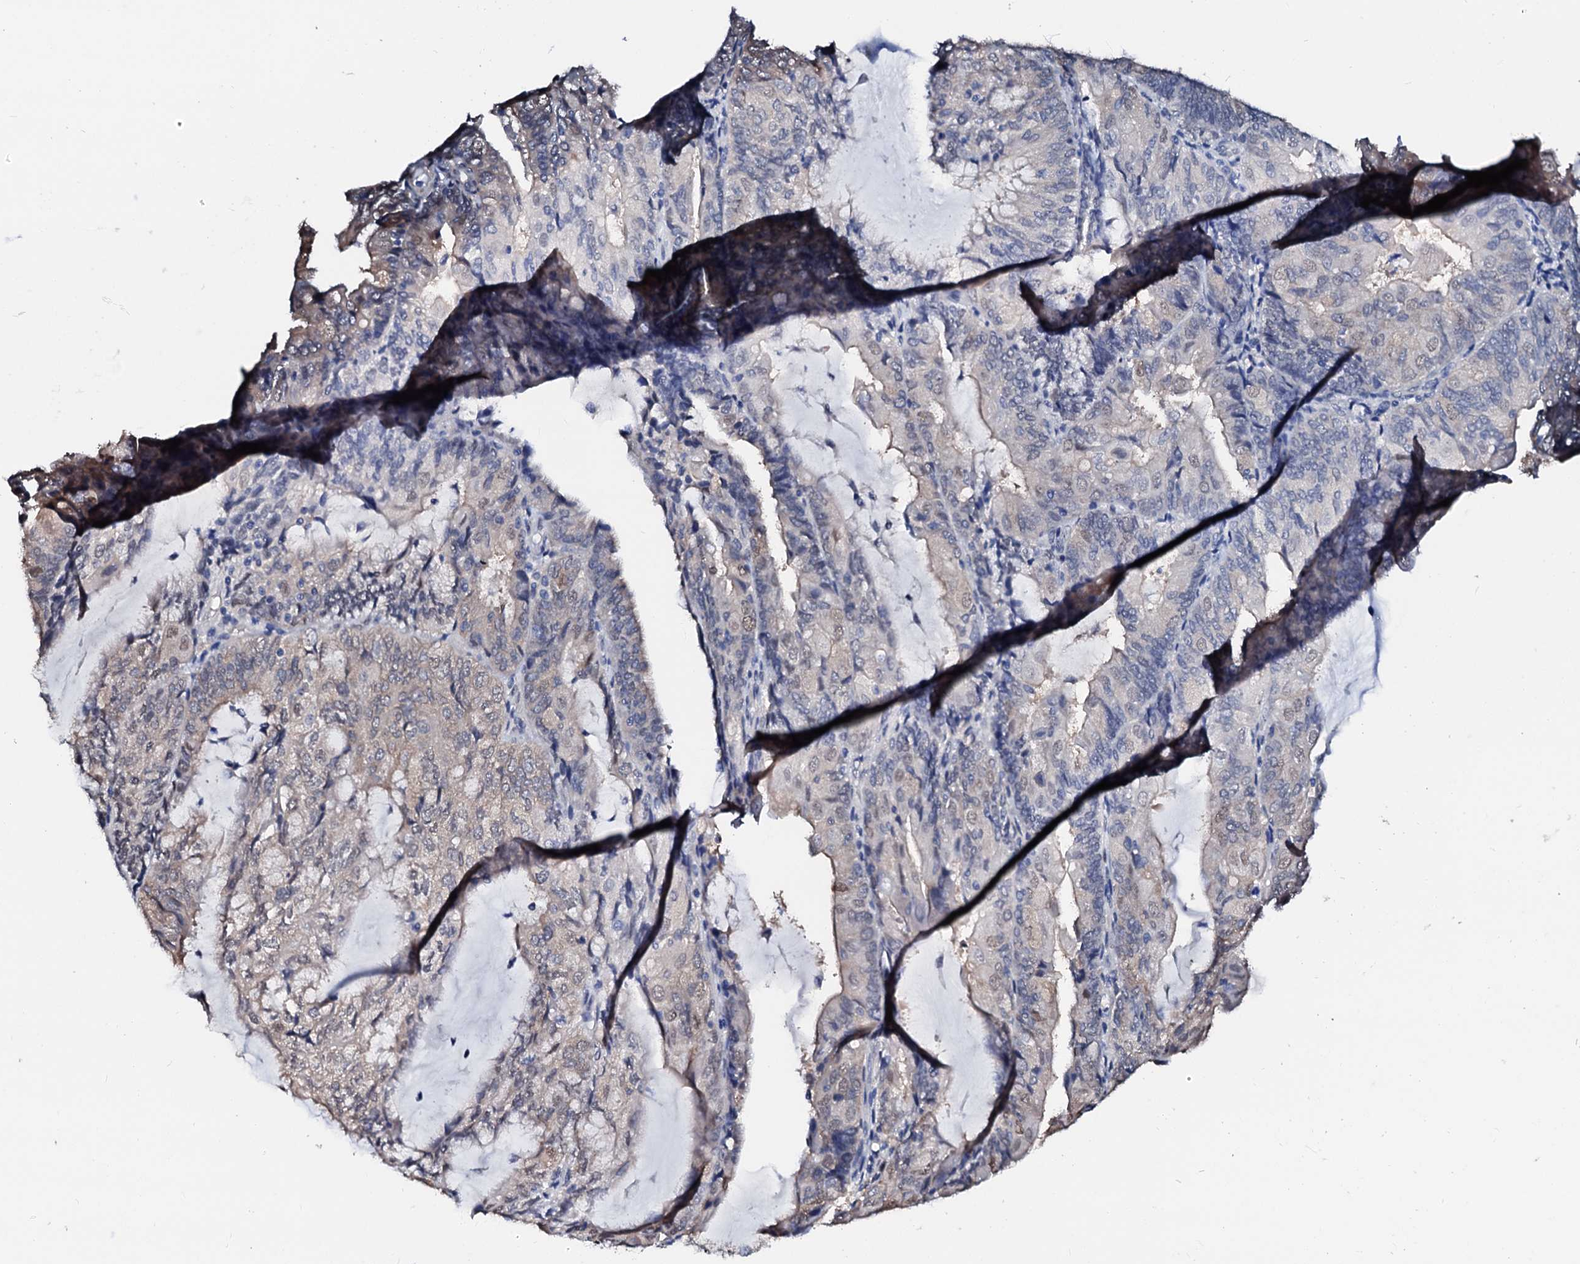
{"staining": {"intensity": "weak", "quantity": "<25%", "location": "nuclear"}, "tissue": "endometrial cancer", "cell_type": "Tumor cells", "image_type": "cancer", "snomed": [{"axis": "morphology", "description": "Adenocarcinoma, NOS"}, {"axis": "topography", "description": "Endometrium"}], "caption": "There is no significant staining in tumor cells of endometrial cancer (adenocarcinoma).", "gene": "CSN2", "patient": {"sex": "female", "age": 81}}